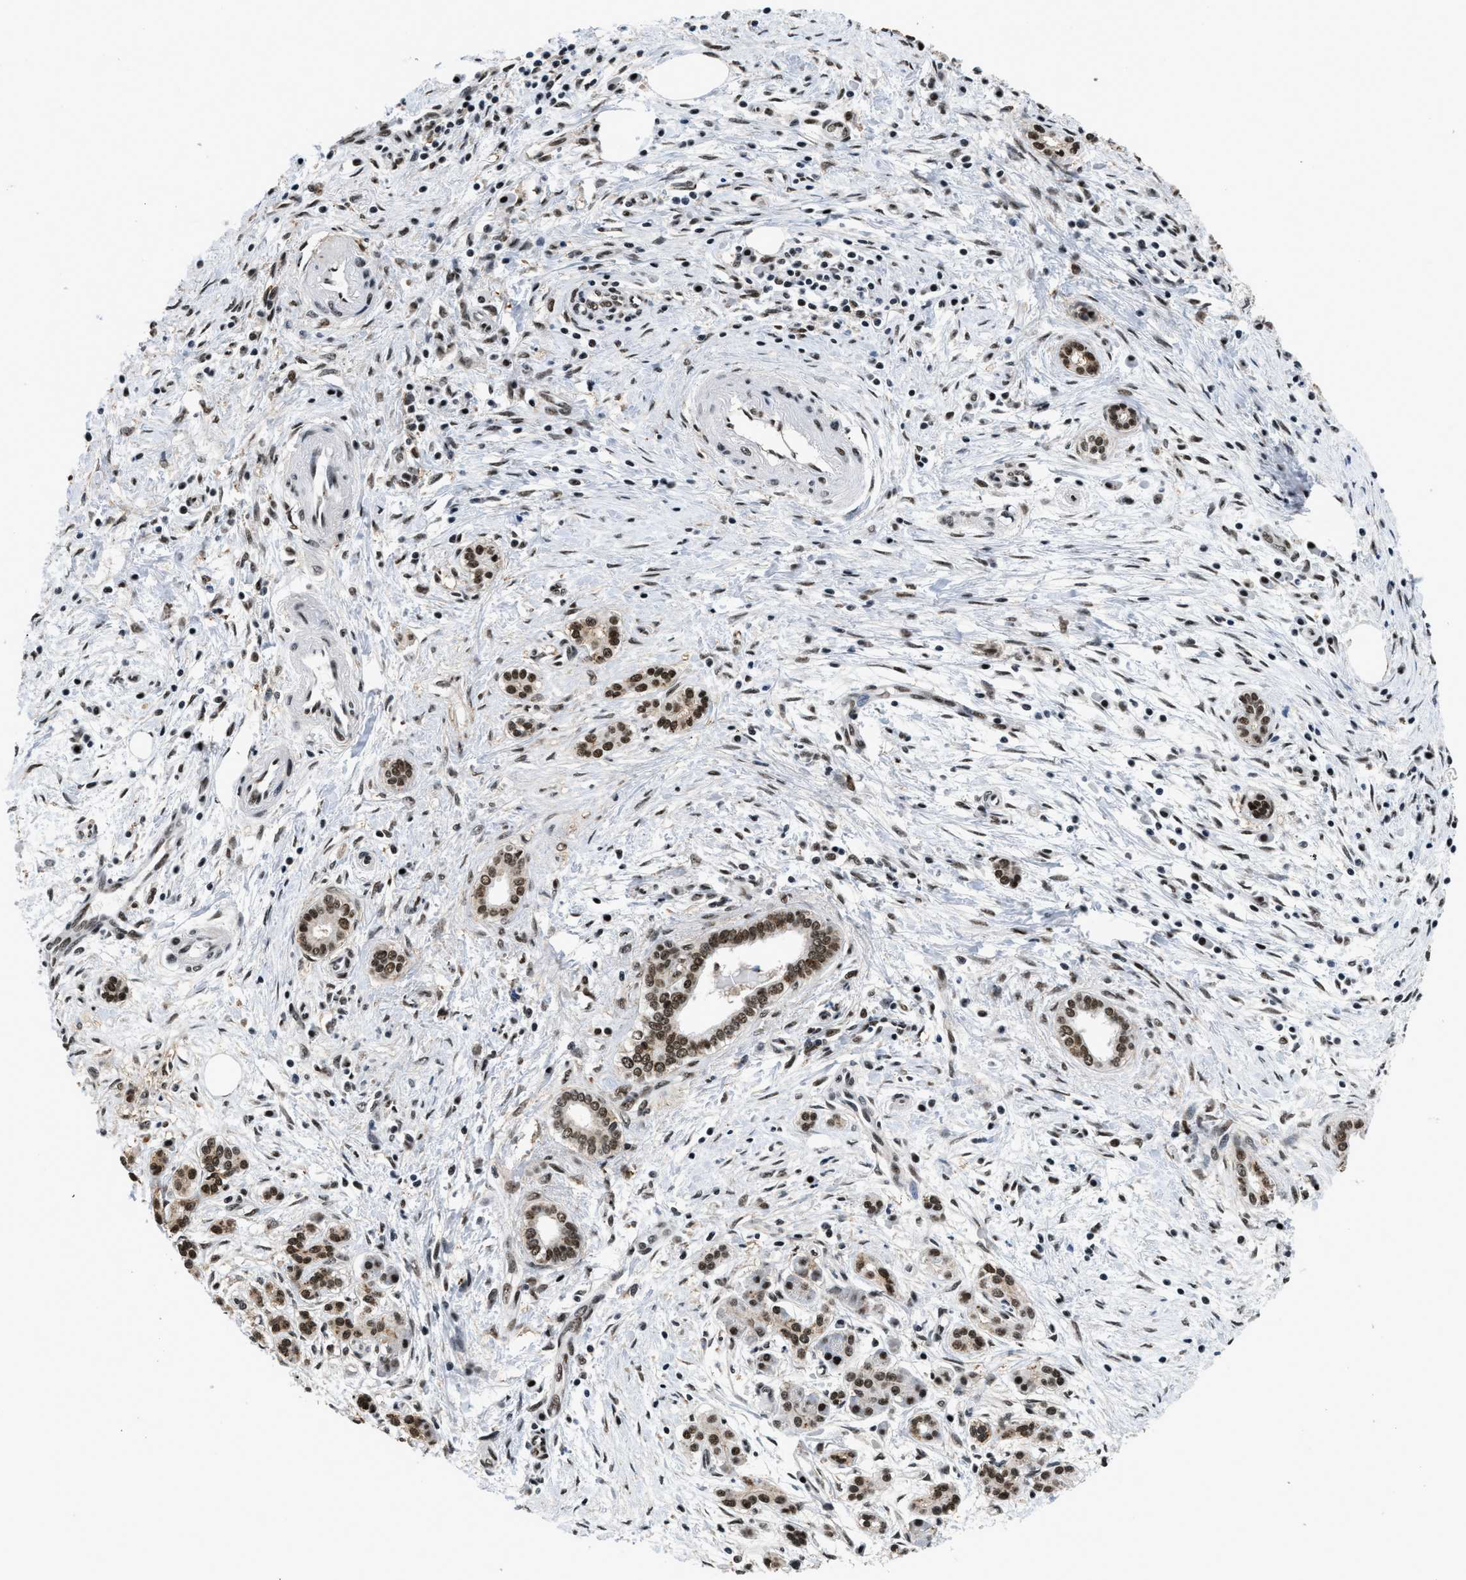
{"staining": {"intensity": "strong", "quantity": ">75%", "location": "nuclear"}, "tissue": "pancreatic cancer", "cell_type": "Tumor cells", "image_type": "cancer", "snomed": [{"axis": "morphology", "description": "Adenocarcinoma, NOS"}, {"axis": "topography", "description": "Pancreas"}], "caption": "Human pancreatic cancer (adenocarcinoma) stained with a protein marker shows strong staining in tumor cells.", "gene": "HNRNPH2", "patient": {"sex": "female", "age": 70}}